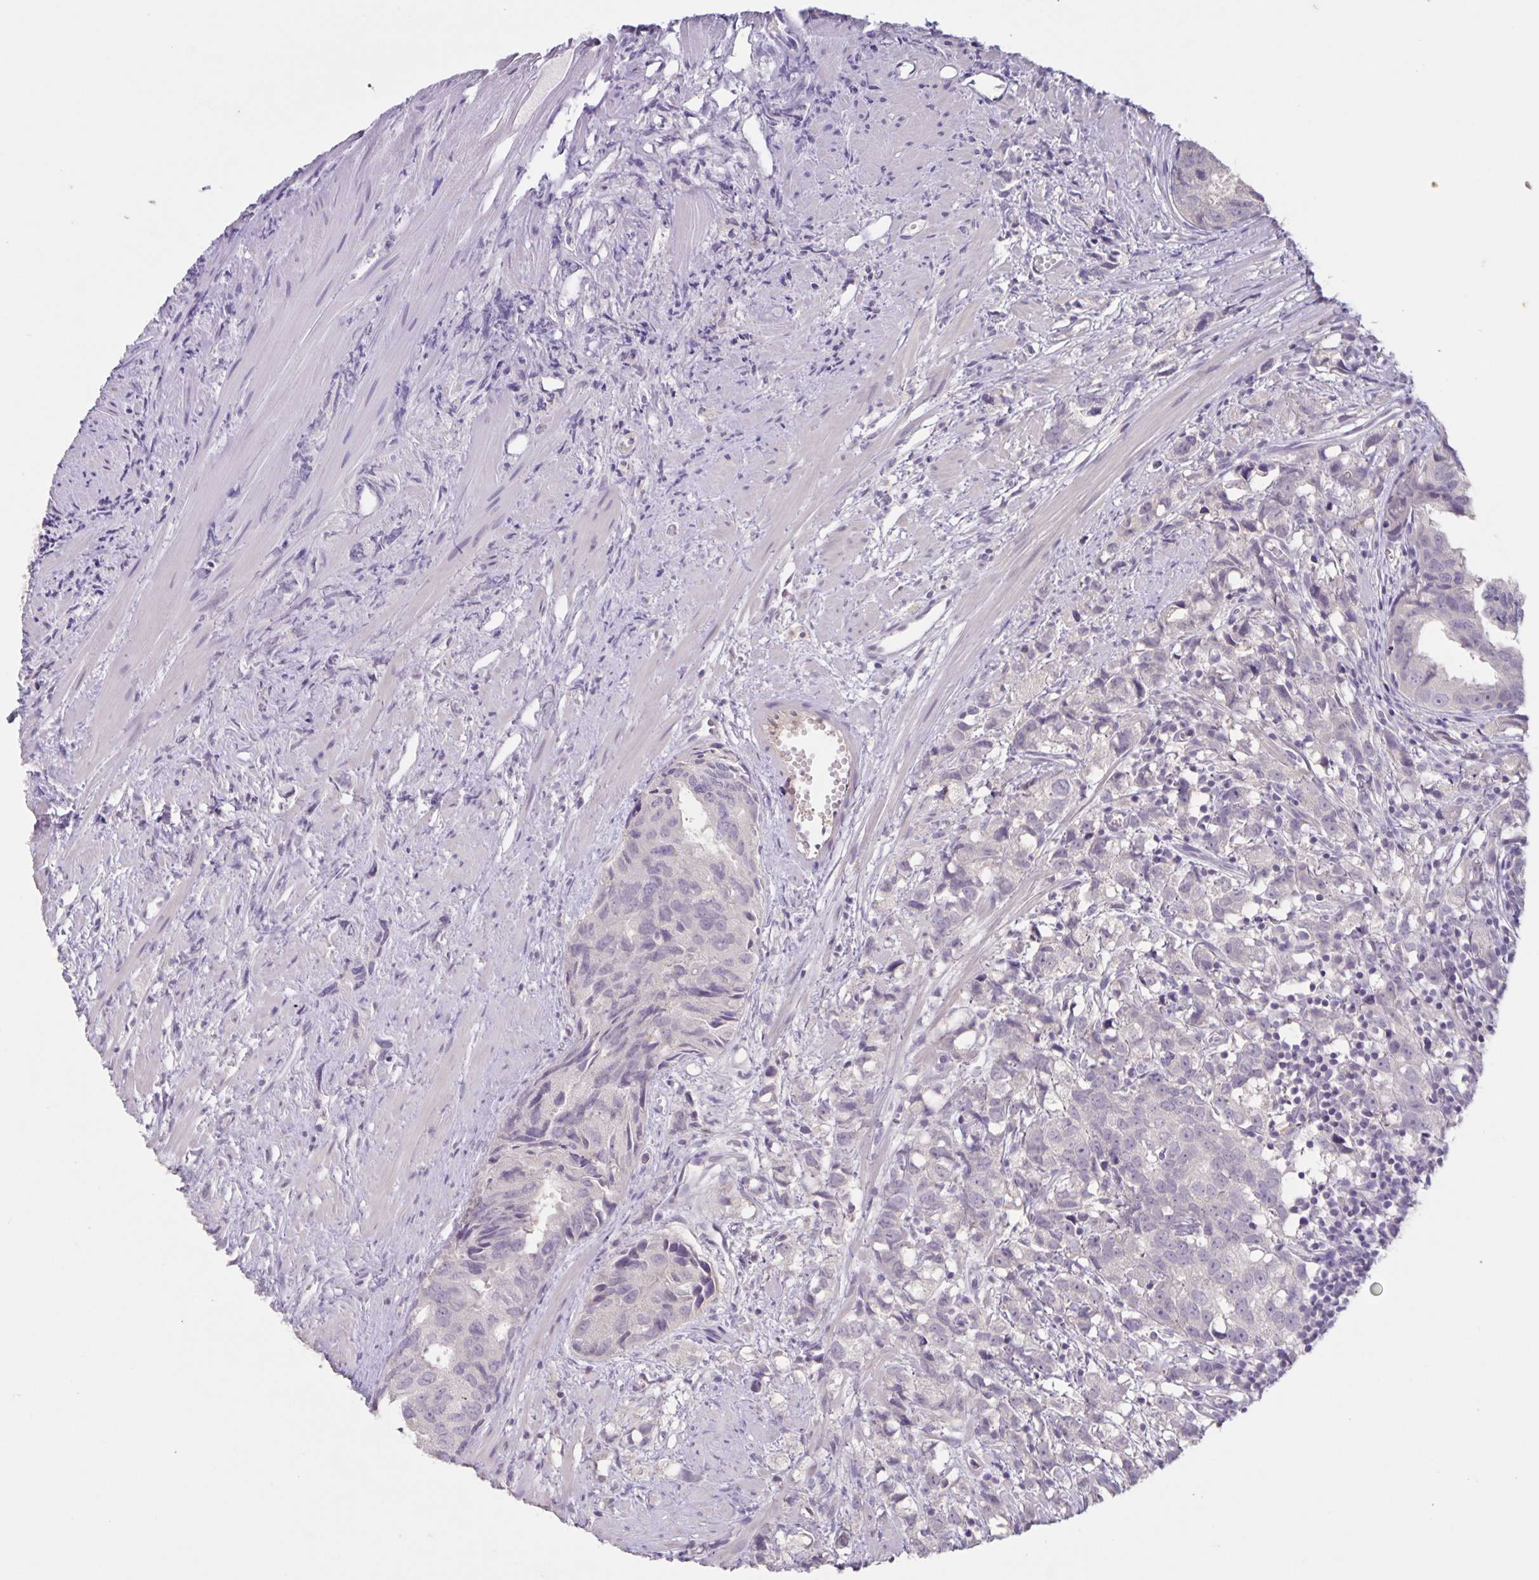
{"staining": {"intensity": "negative", "quantity": "none", "location": "none"}, "tissue": "prostate cancer", "cell_type": "Tumor cells", "image_type": "cancer", "snomed": [{"axis": "morphology", "description": "Adenocarcinoma, High grade"}, {"axis": "topography", "description": "Prostate"}], "caption": "This is an immunohistochemistry micrograph of human prostate cancer. There is no positivity in tumor cells.", "gene": "INSL5", "patient": {"sex": "male", "age": 58}}